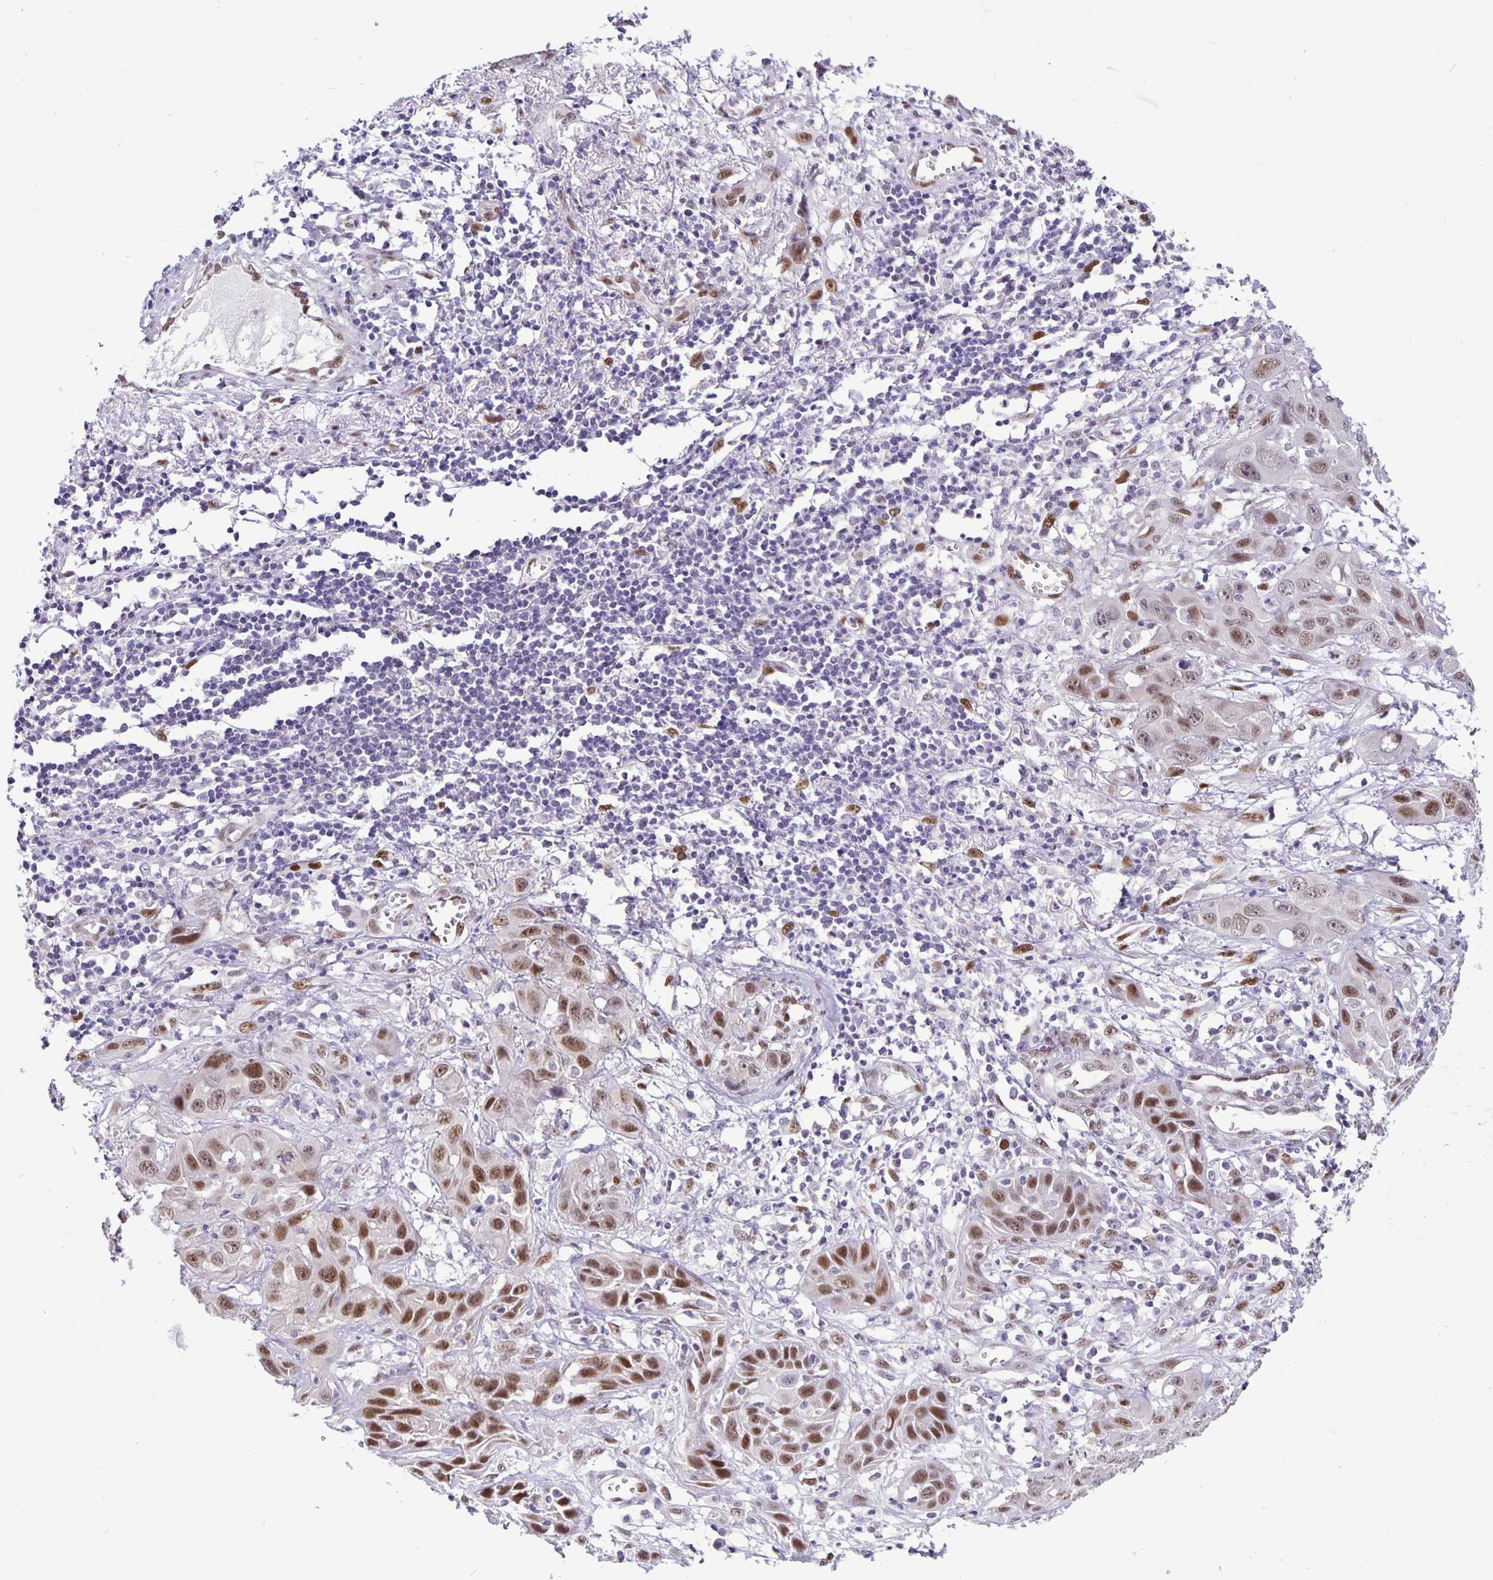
{"staining": {"intensity": "strong", "quantity": ">75%", "location": "nuclear"}, "tissue": "skin cancer", "cell_type": "Tumor cells", "image_type": "cancer", "snomed": [{"axis": "morphology", "description": "Squamous cell carcinoma, NOS"}, {"axis": "topography", "description": "Skin"}, {"axis": "topography", "description": "Vulva"}], "caption": "Skin squamous cell carcinoma stained with DAB immunohistochemistry demonstrates high levels of strong nuclear positivity in about >75% of tumor cells.", "gene": "FOSL2", "patient": {"sex": "female", "age": 71}}